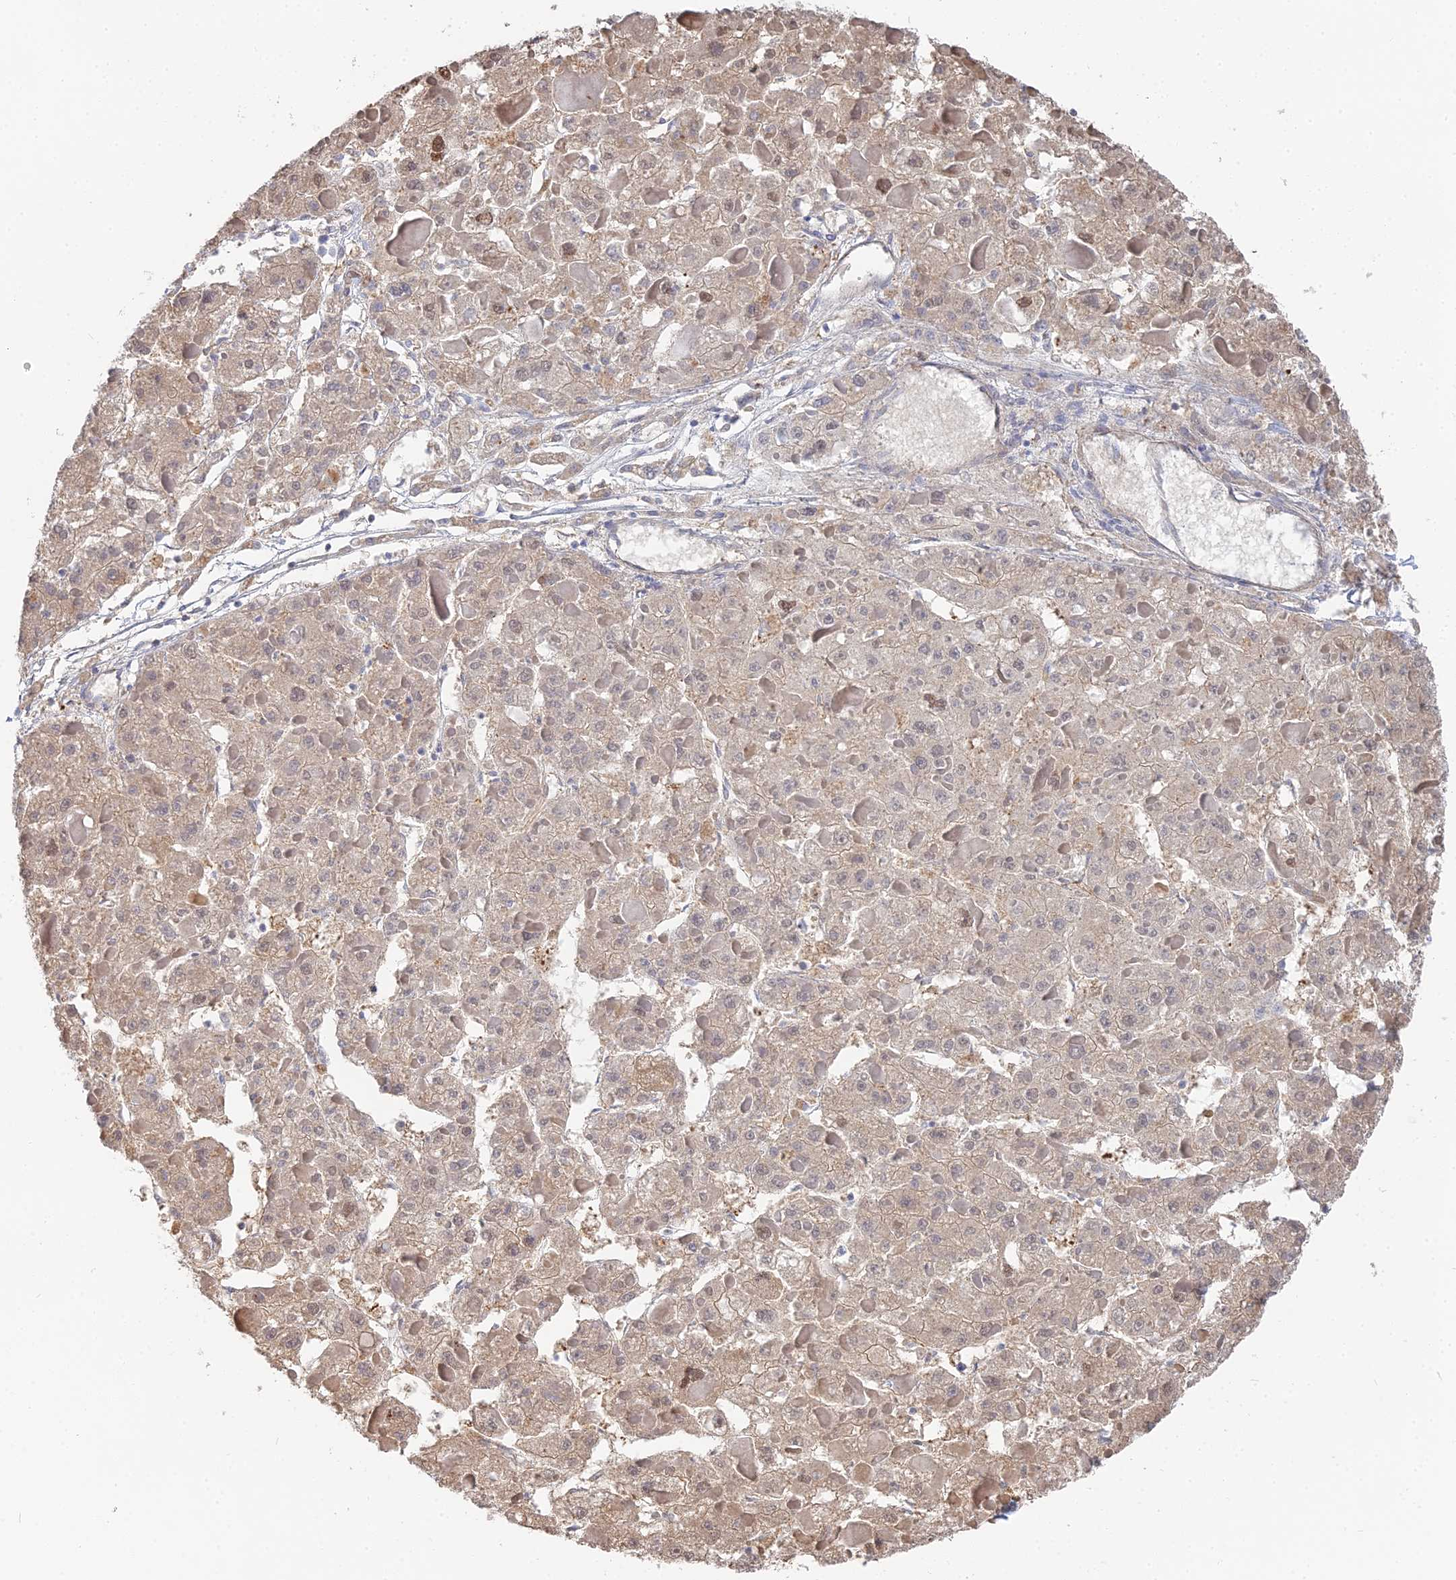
{"staining": {"intensity": "weak", "quantity": ">75%", "location": "cytoplasmic/membranous,nuclear"}, "tissue": "liver cancer", "cell_type": "Tumor cells", "image_type": "cancer", "snomed": [{"axis": "morphology", "description": "Carcinoma, Hepatocellular, NOS"}, {"axis": "topography", "description": "Liver"}], "caption": "This image exhibits liver cancer stained with immunohistochemistry to label a protein in brown. The cytoplasmic/membranous and nuclear of tumor cells show weak positivity for the protein. Nuclei are counter-stained blue.", "gene": "DNAH14", "patient": {"sex": "female", "age": 73}}